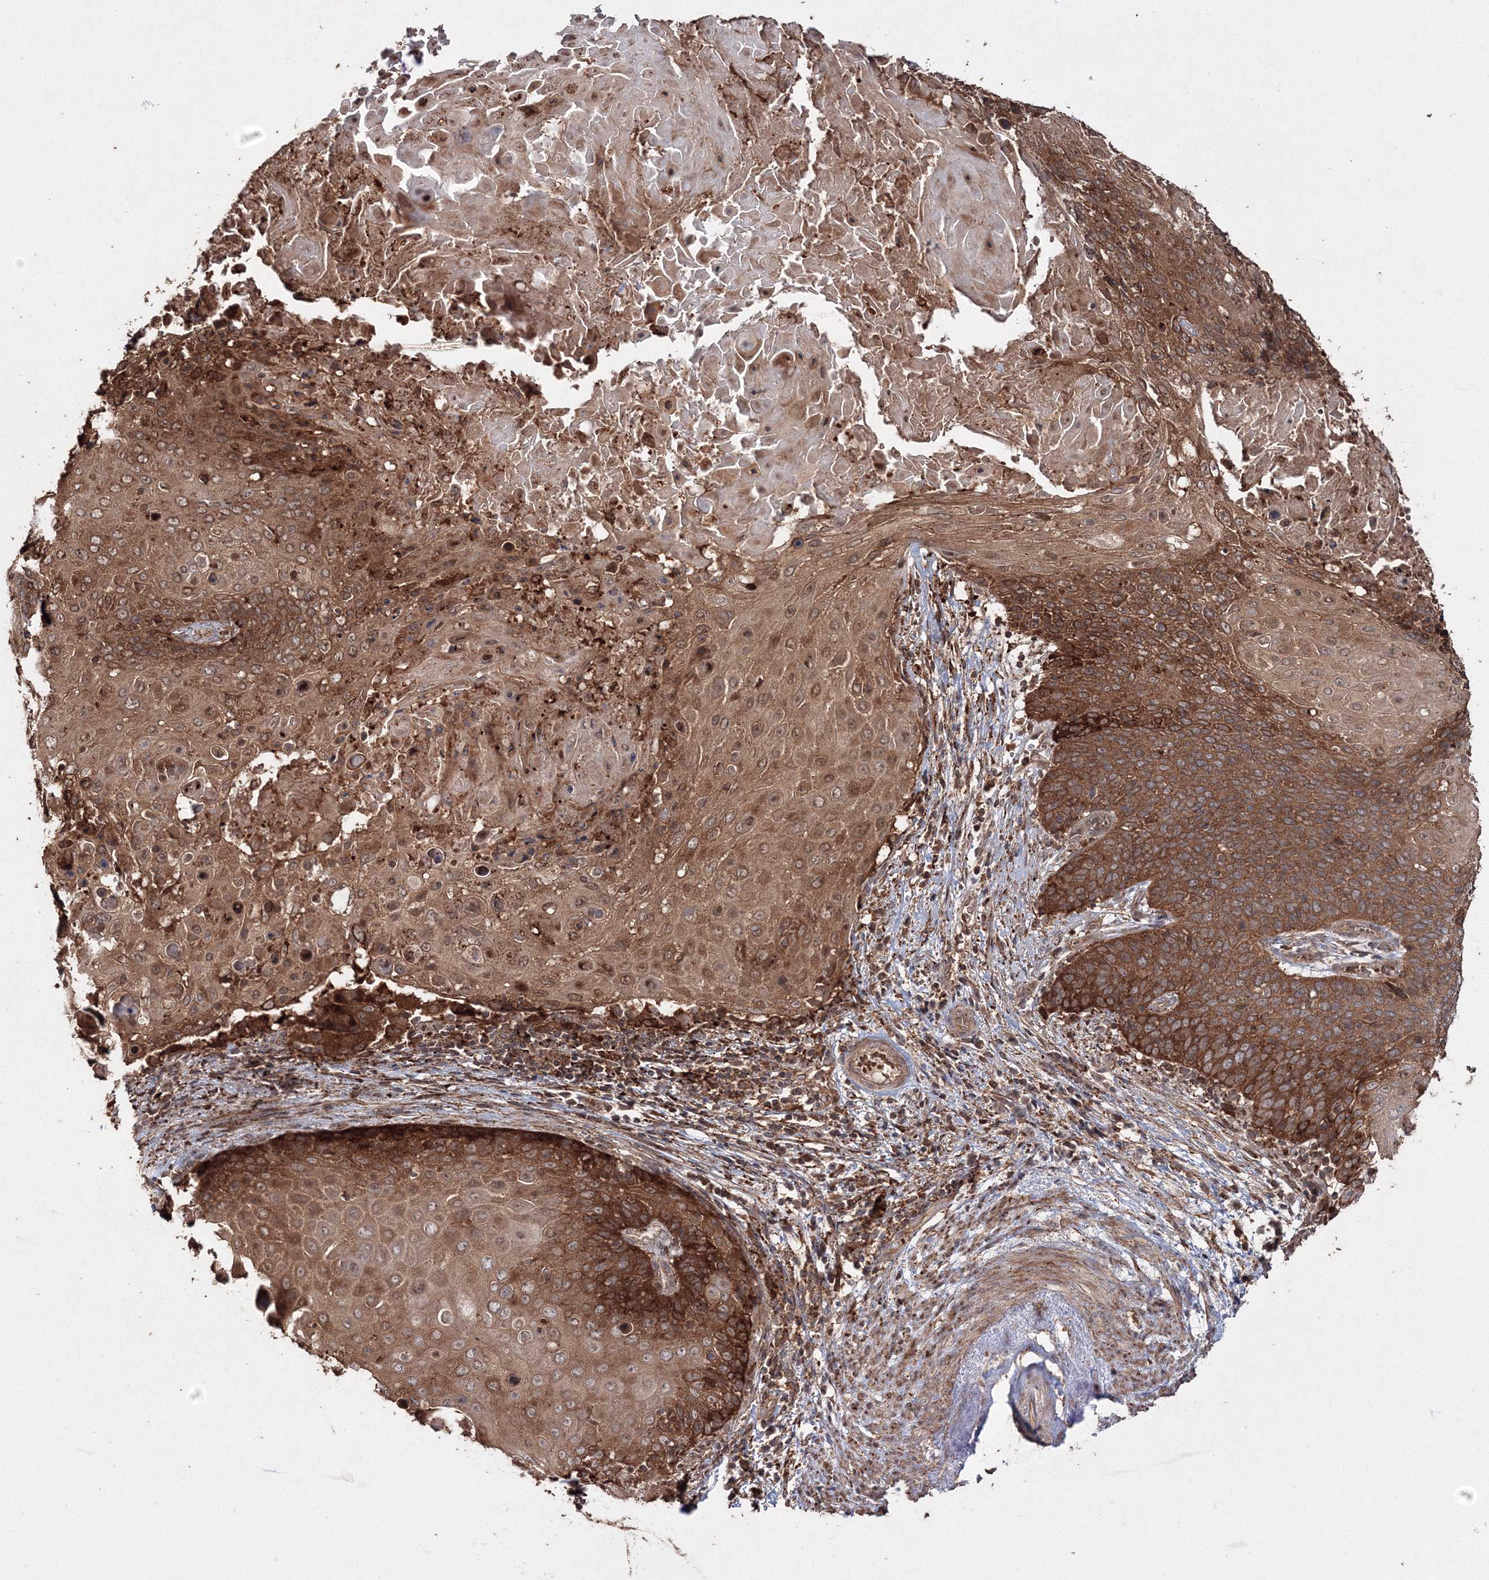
{"staining": {"intensity": "strong", "quantity": ">75%", "location": "cytoplasmic/membranous"}, "tissue": "cervical cancer", "cell_type": "Tumor cells", "image_type": "cancer", "snomed": [{"axis": "morphology", "description": "Squamous cell carcinoma, NOS"}, {"axis": "topography", "description": "Cervix"}], "caption": "Immunohistochemical staining of cervical cancer demonstrates high levels of strong cytoplasmic/membranous positivity in approximately >75% of tumor cells. The protein is stained brown, and the nuclei are stained in blue (DAB (3,3'-diaminobenzidine) IHC with brightfield microscopy, high magnification).", "gene": "DDO", "patient": {"sex": "female", "age": 39}}